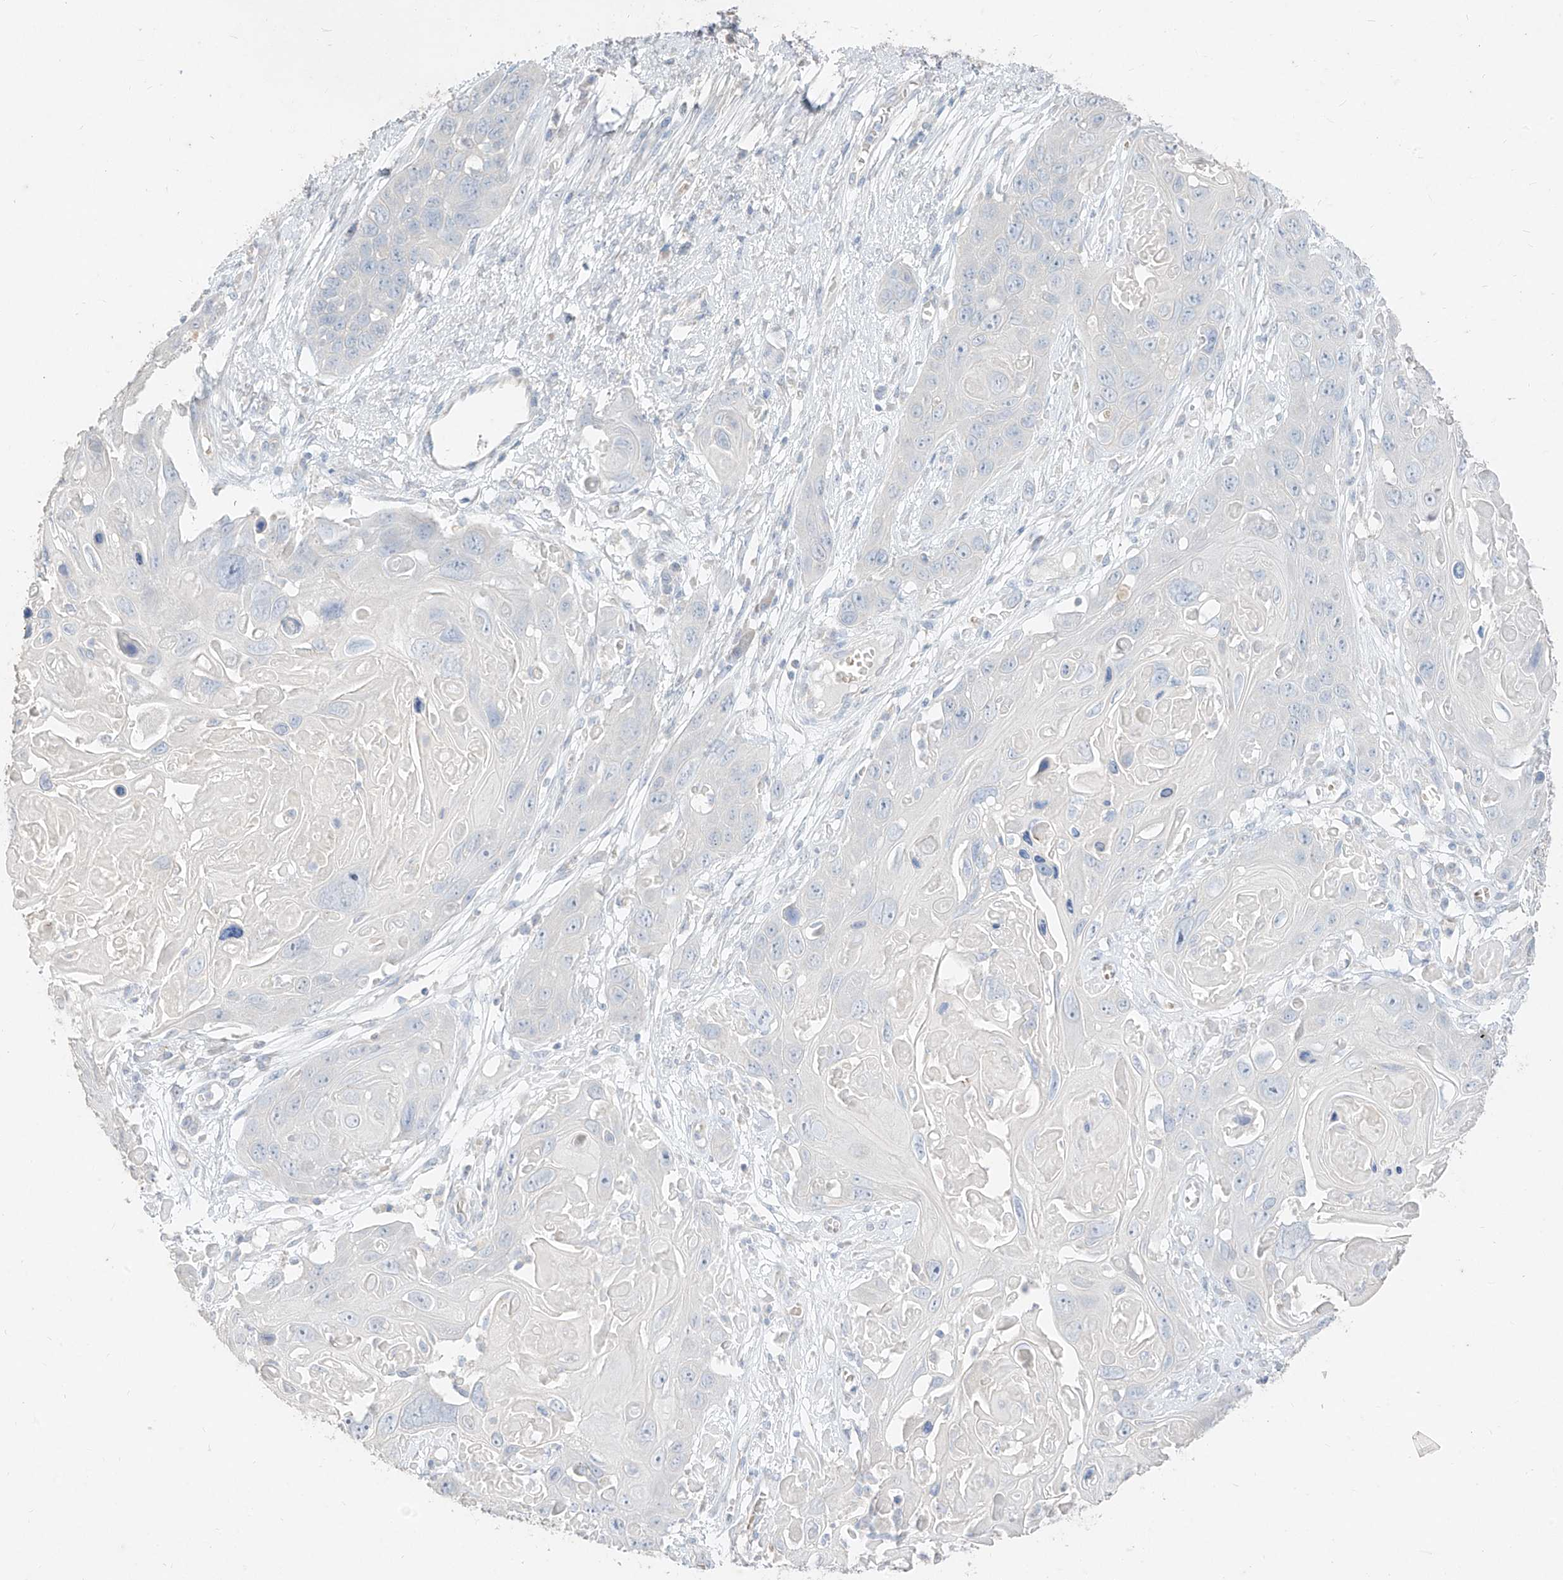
{"staining": {"intensity": "negative", "quantity": "none", "location": "none"}, "tissue": "skin cancer", "cell_type": "Tumor cells", "image_type": "cancer", "snomed": [{"axis": "morphology", "description": "Squamous cell carcinoma, NOS"}, {"axis": "topography", "description": "Skin"}], "caption": "Protein analysis of skin cancer (squamous cell carcinoma) displays no significant expression in tumor cells.", "gene": "ZZEF1", "patient": {"sex": "male", "age": 55}}